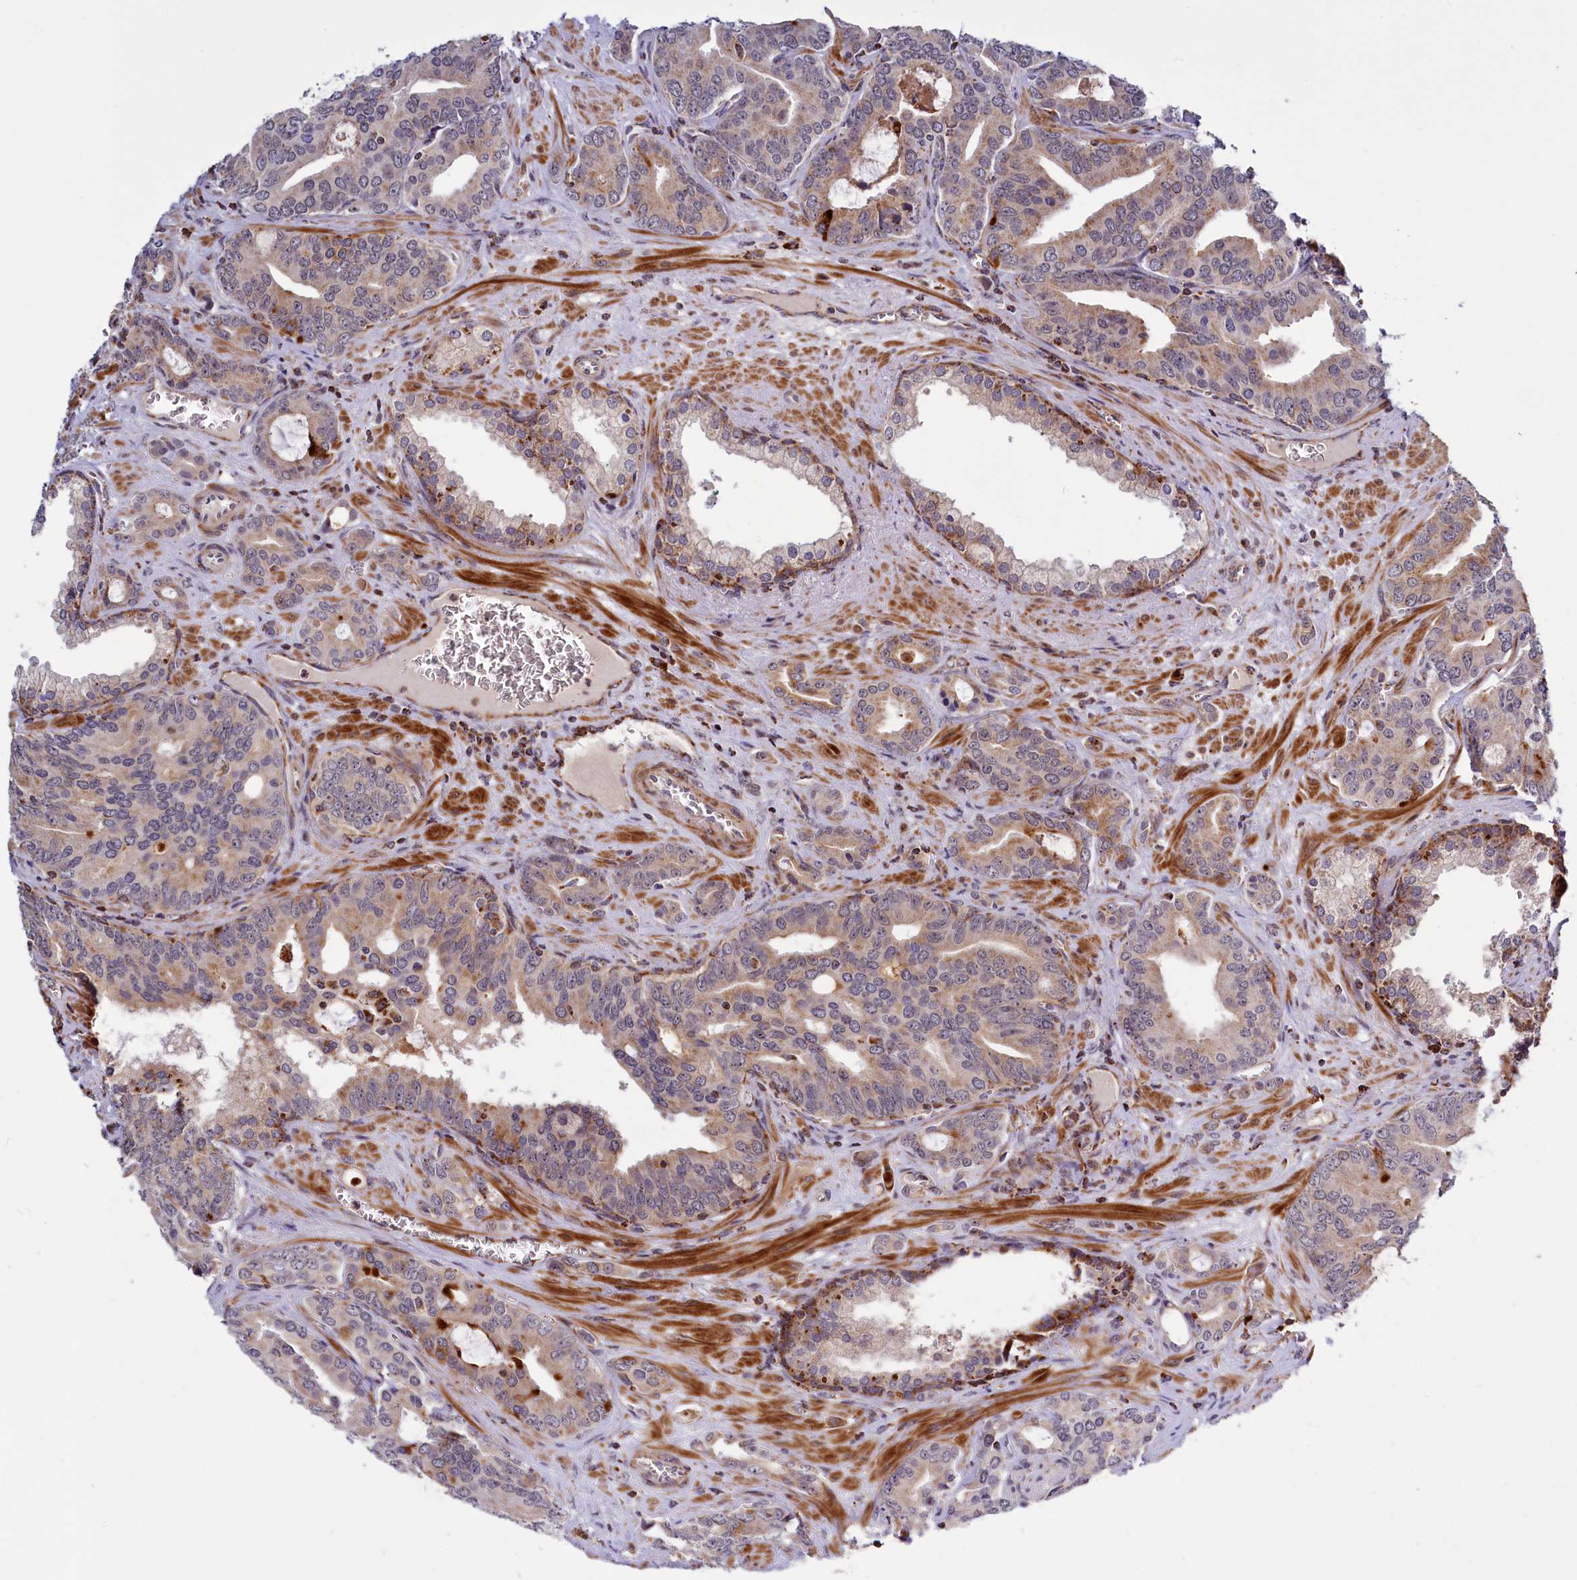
{"staining": {"intensity": "weak", "quantity": "25%-75%", "location": "cytoplasmic/membranous"}, "tissue": "prostate cancer", "cell_type": "Tumor cells", "image_type": "cancer", "snomed": [{"axis": "morphology", "description": "Adenocarcinoma, High grade"}, {"axis": "topography", "description": "Prostate"}], "caption": "Immunohistochemistry (IHC) image of neoplastic tissue: human prostate adenocarcinoma (high-grade) stained using immunohistochemistry (IHC) demonstrates low levels of weak protein expression localized specifically in the cytoplasmic/membranous of tumor cells, appearing as a cytoplasmic/membranous brown color.", "gene": "DYNC2H1", "patient": {"sex": "male", "age": 72}}